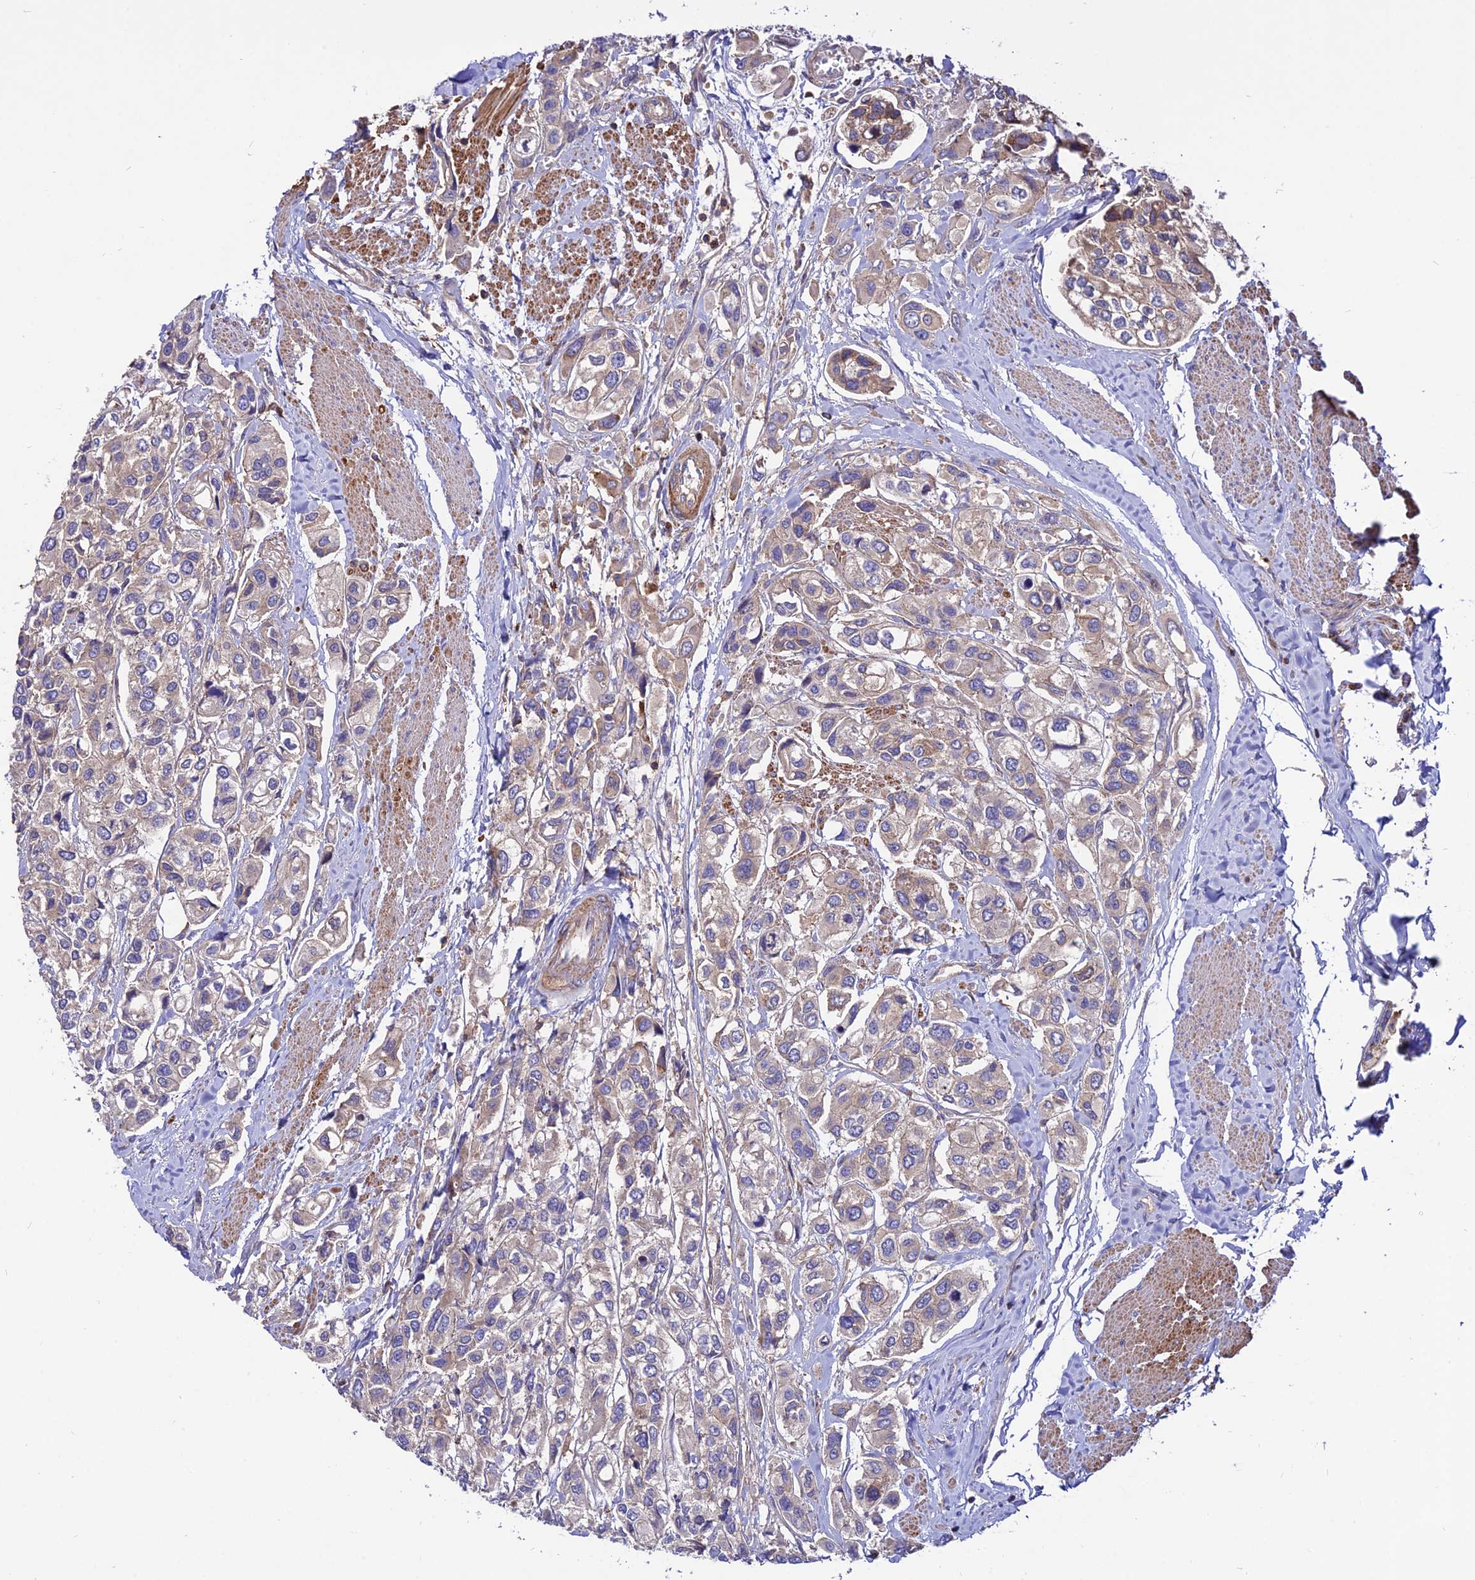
{"staining": {"intensity": "weak", "quantity": "<25%", "location": "cytoplasmic/membranous"}, "tissue": "urothelial cancer", "cell_type": "Tumor cells", "image_type": "cancer", "snomed": [{"axis": "morphology", "description": "Urothelial carcinoma, High grade"}, {"axis": "topography", "description": "Urinary bladder"}], "caption": "Immunohistochemistry (IHC) of human urothelial cancer shows no positivity in tumor cells.", "gene": "PYM1", "patient": {"sex": "male", "age": 67}}